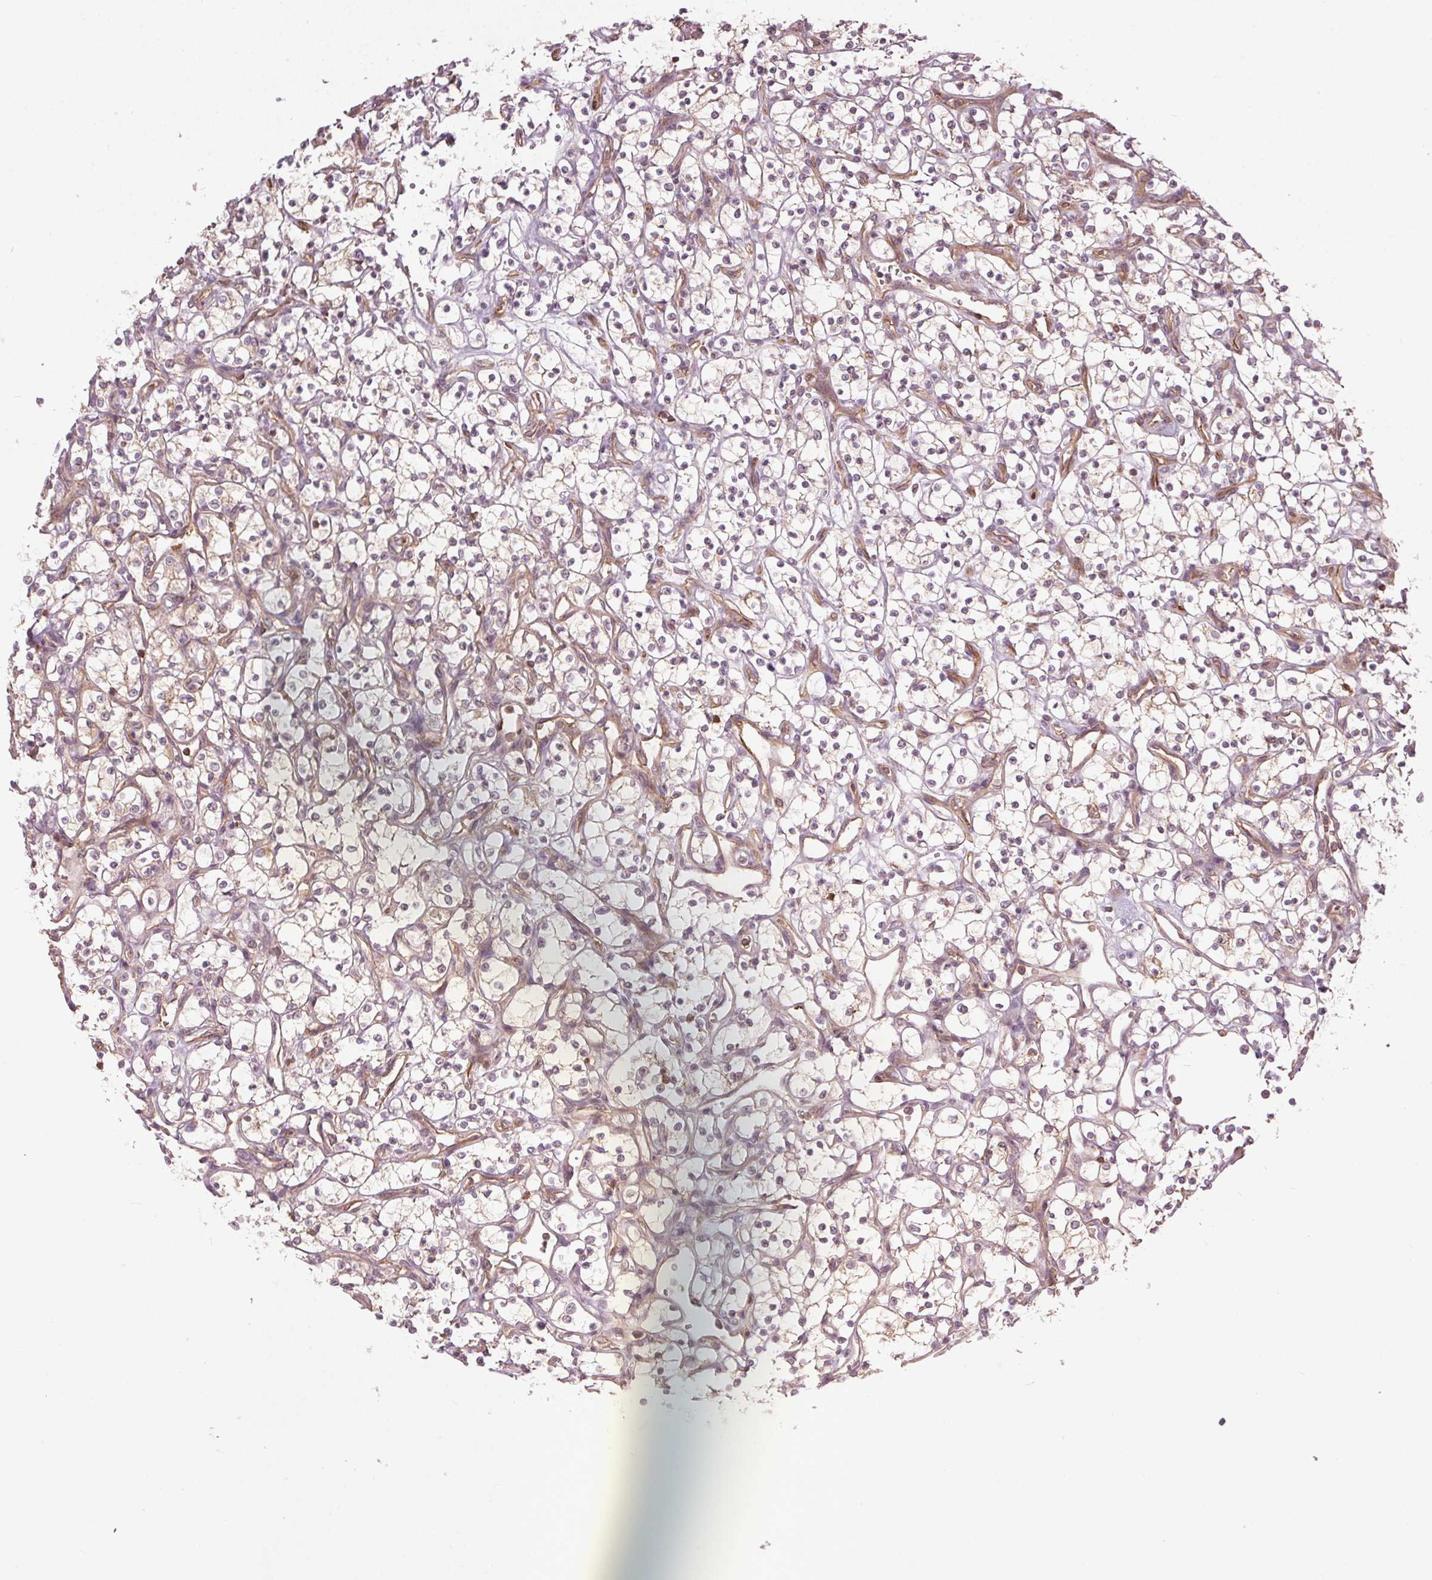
{"staining": {"intensity": "weak", "quantity": "<25%", "location": "cytoplasmic/membranous"}, "tissue": "renal cancer", "cell_type": "Tumor cells", "image_type": "cancer", "snomed": [{"axis": "morphology", "description": "Adenocarcinoma, NOS"}, {"axis": "topography", "description": "Kidney"}], "caption": "IHC of renal adenocarcinoma shows no expression in tumor cells.", "gene": "NADK2", "patient": {"sex": "female", "age": 69}}